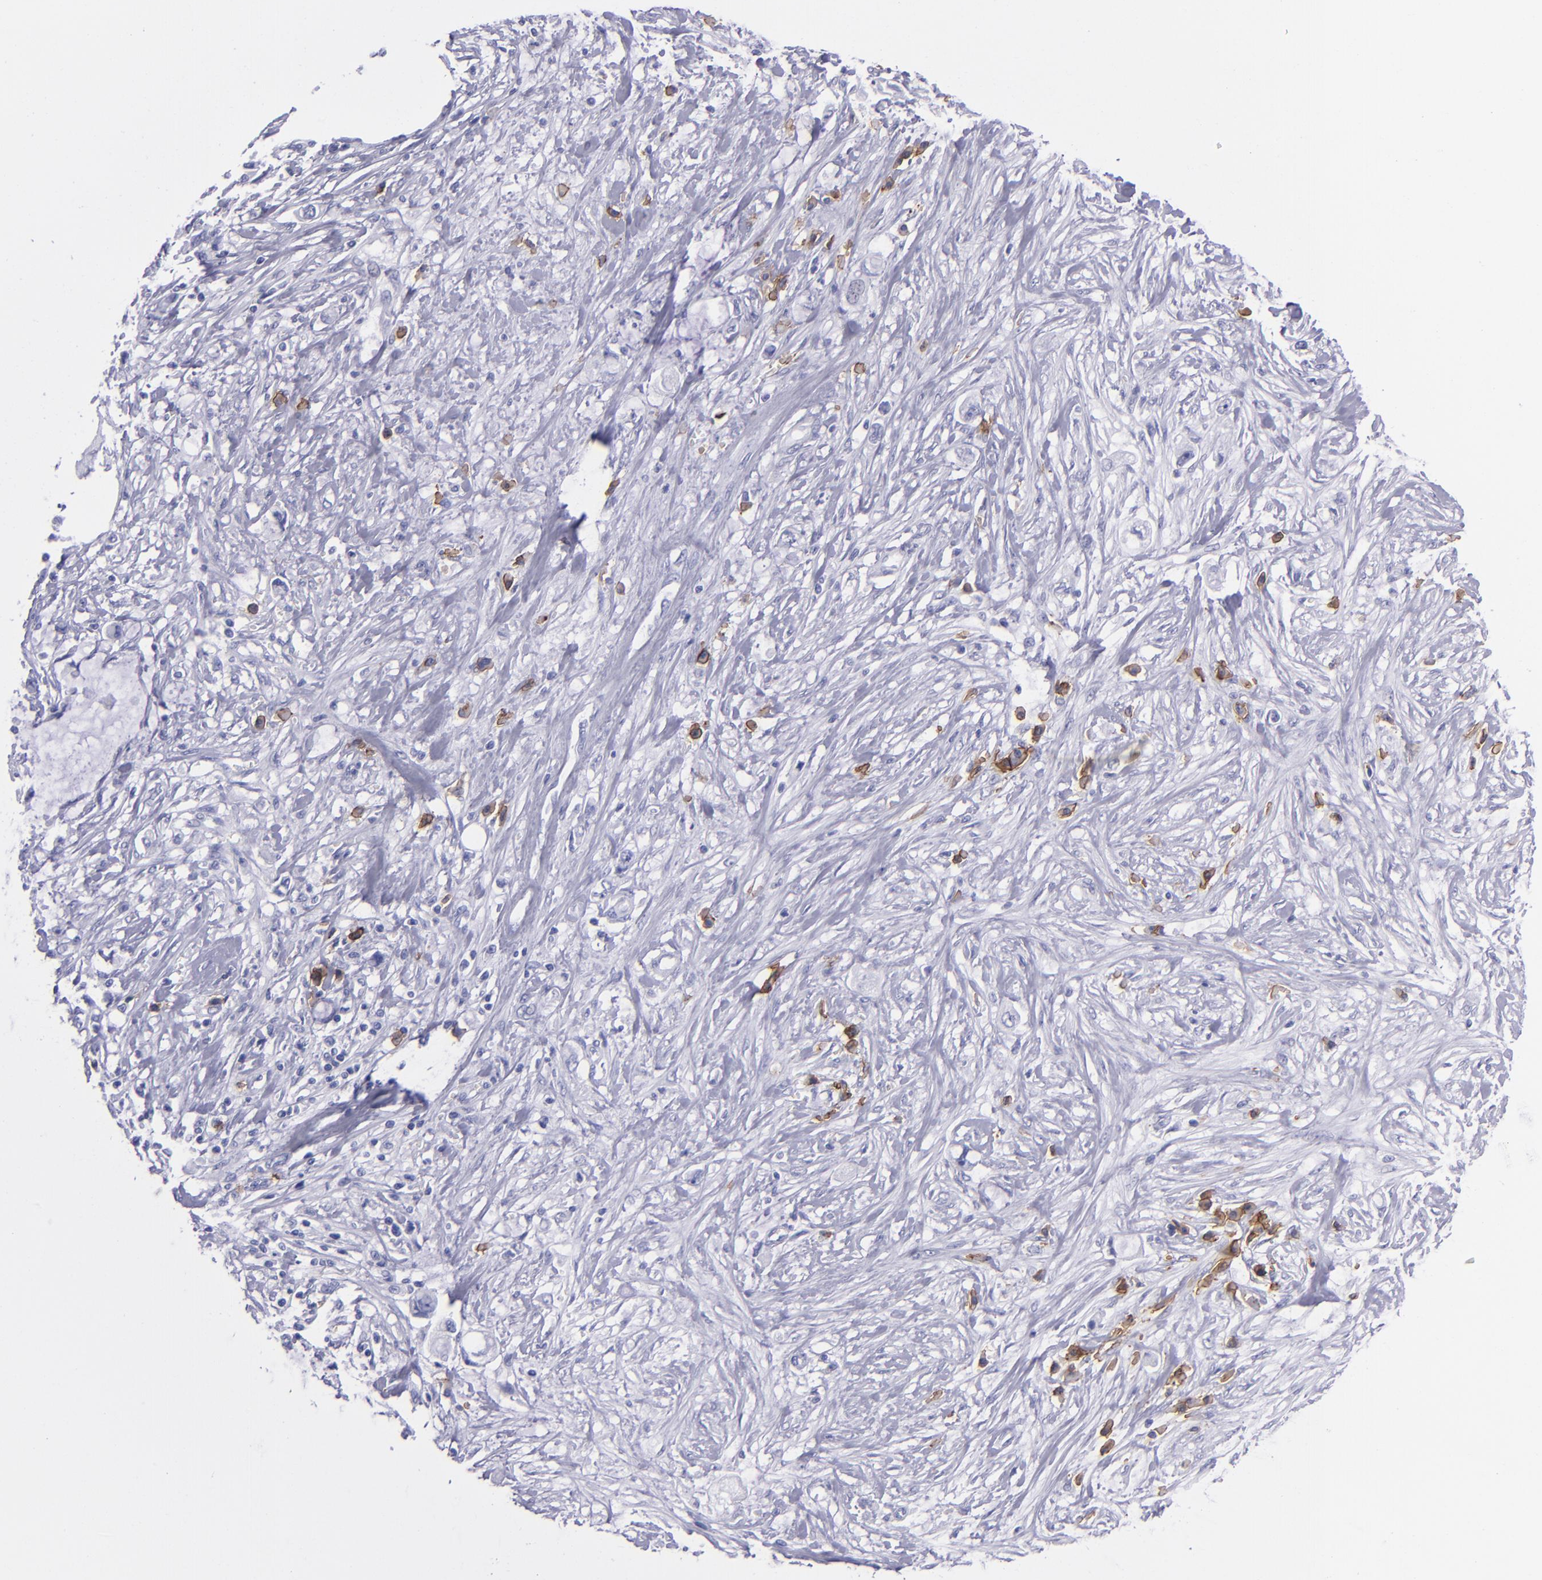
{"staining": {"intensity": "negative", "quantity": "none", "location": "none"}, "tissue": "pancreatic cancer", "cell_type": "Tumor cells", "image_type": "cancer", "snomed": [{"axis": "morphology", "description": "Adenocarcinoma, NOS"}, {"axis": "topography", "description": "Pancreas"}, {"axis": "topography", "description": "Stomach, upper"}], "caption": "Tumor cells show no significant positivity in pancreatic adenocarcinoma.", "gene": "CD38", "patient": {"sex": "male", "age": 77}}